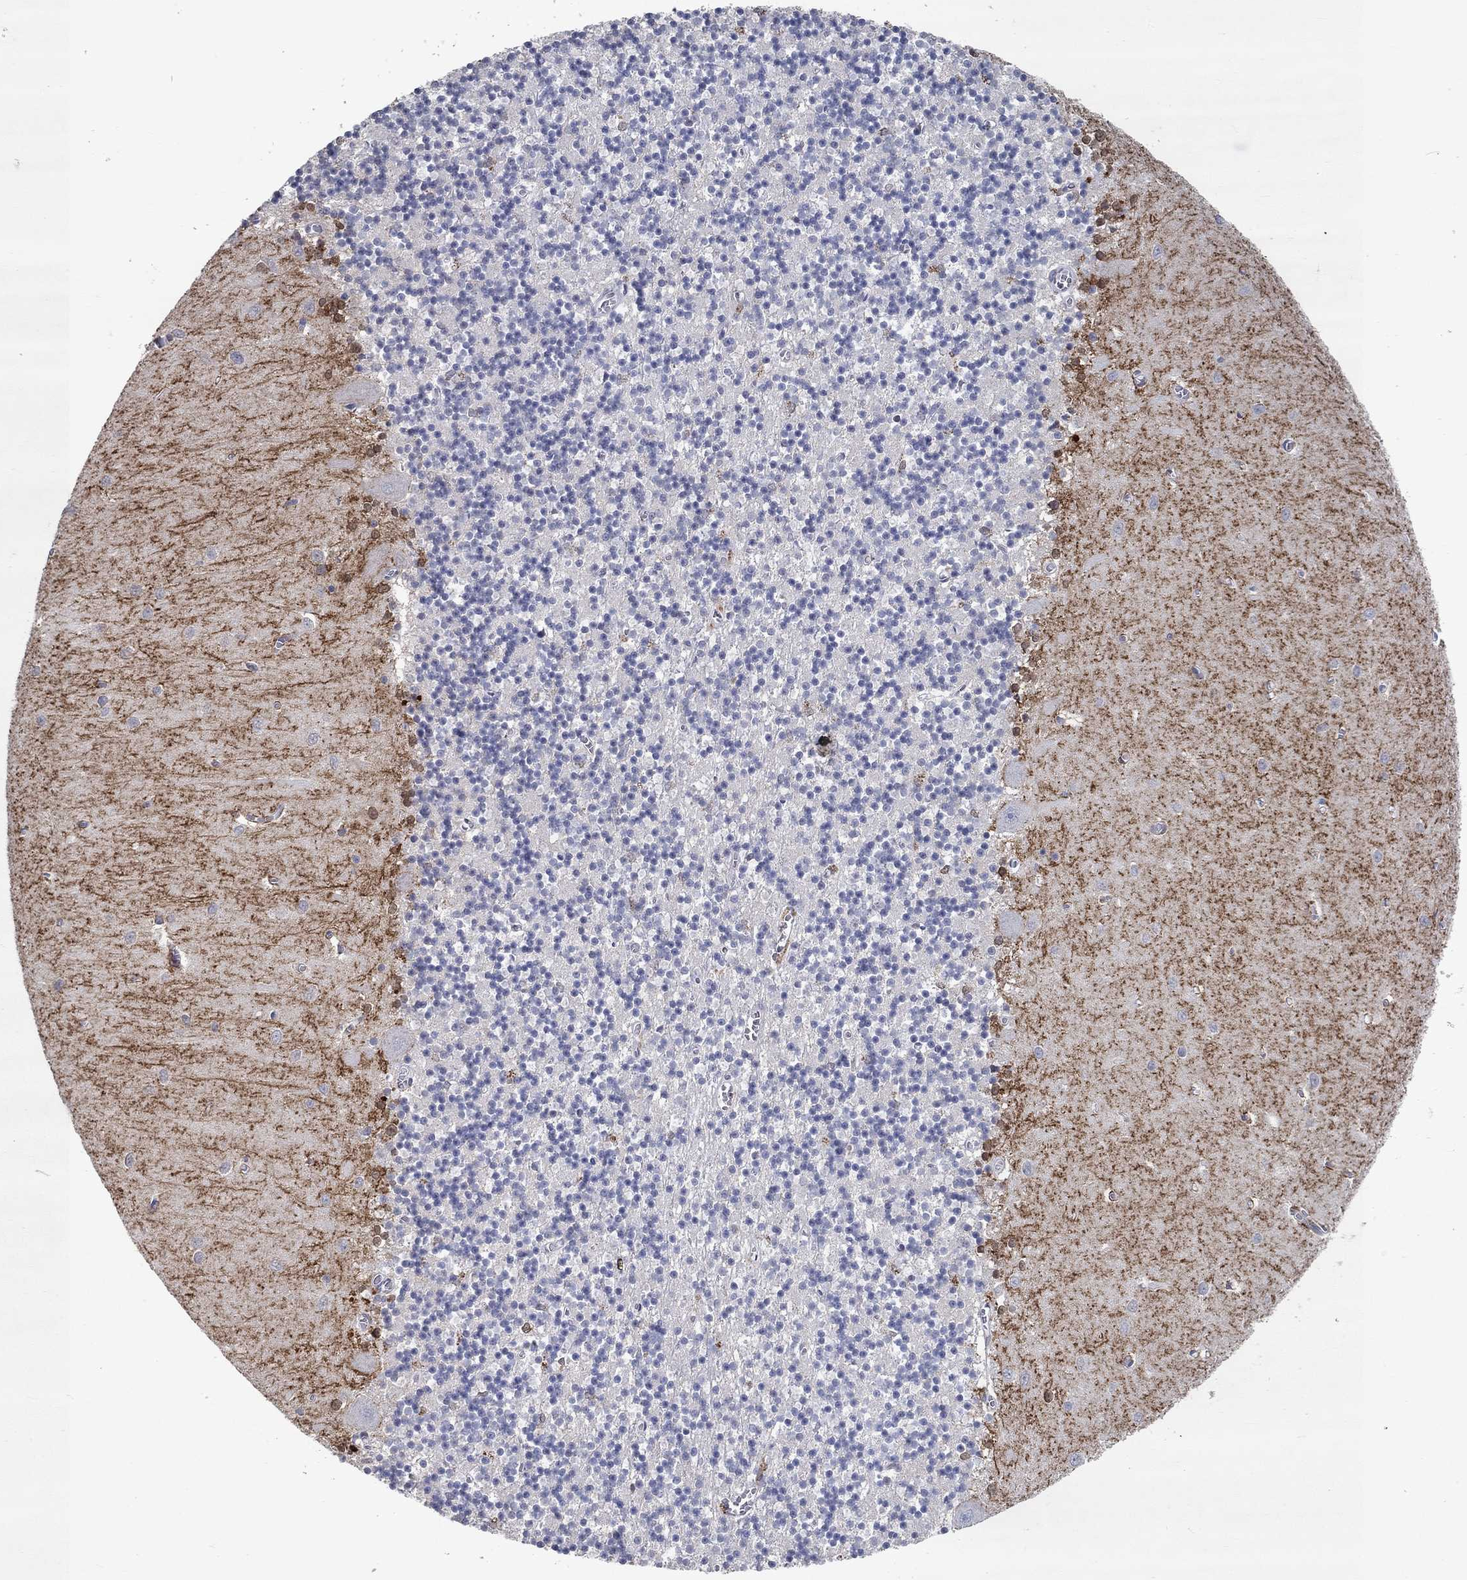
{"staining": {"intensity": "strong", "quantity": "<25%", "location": "nuclear"}, "tissue": "cerebellum", "cell_type": "Cells in granular layer", "image_type": "normal", "snomed": [{"axis": "morphology", "description": "Normal tissue, NOS"}, {"axis": "topography", "description": "Cerebellum"}], "caption": "This image reveals immunohistochemistry staining of unremarkable human cerebellum, with medium strong nuclear staining in about <25% of cells in granular layer.", "gene": "FGF2", "patient": {"sex": "female", "age": 64}}